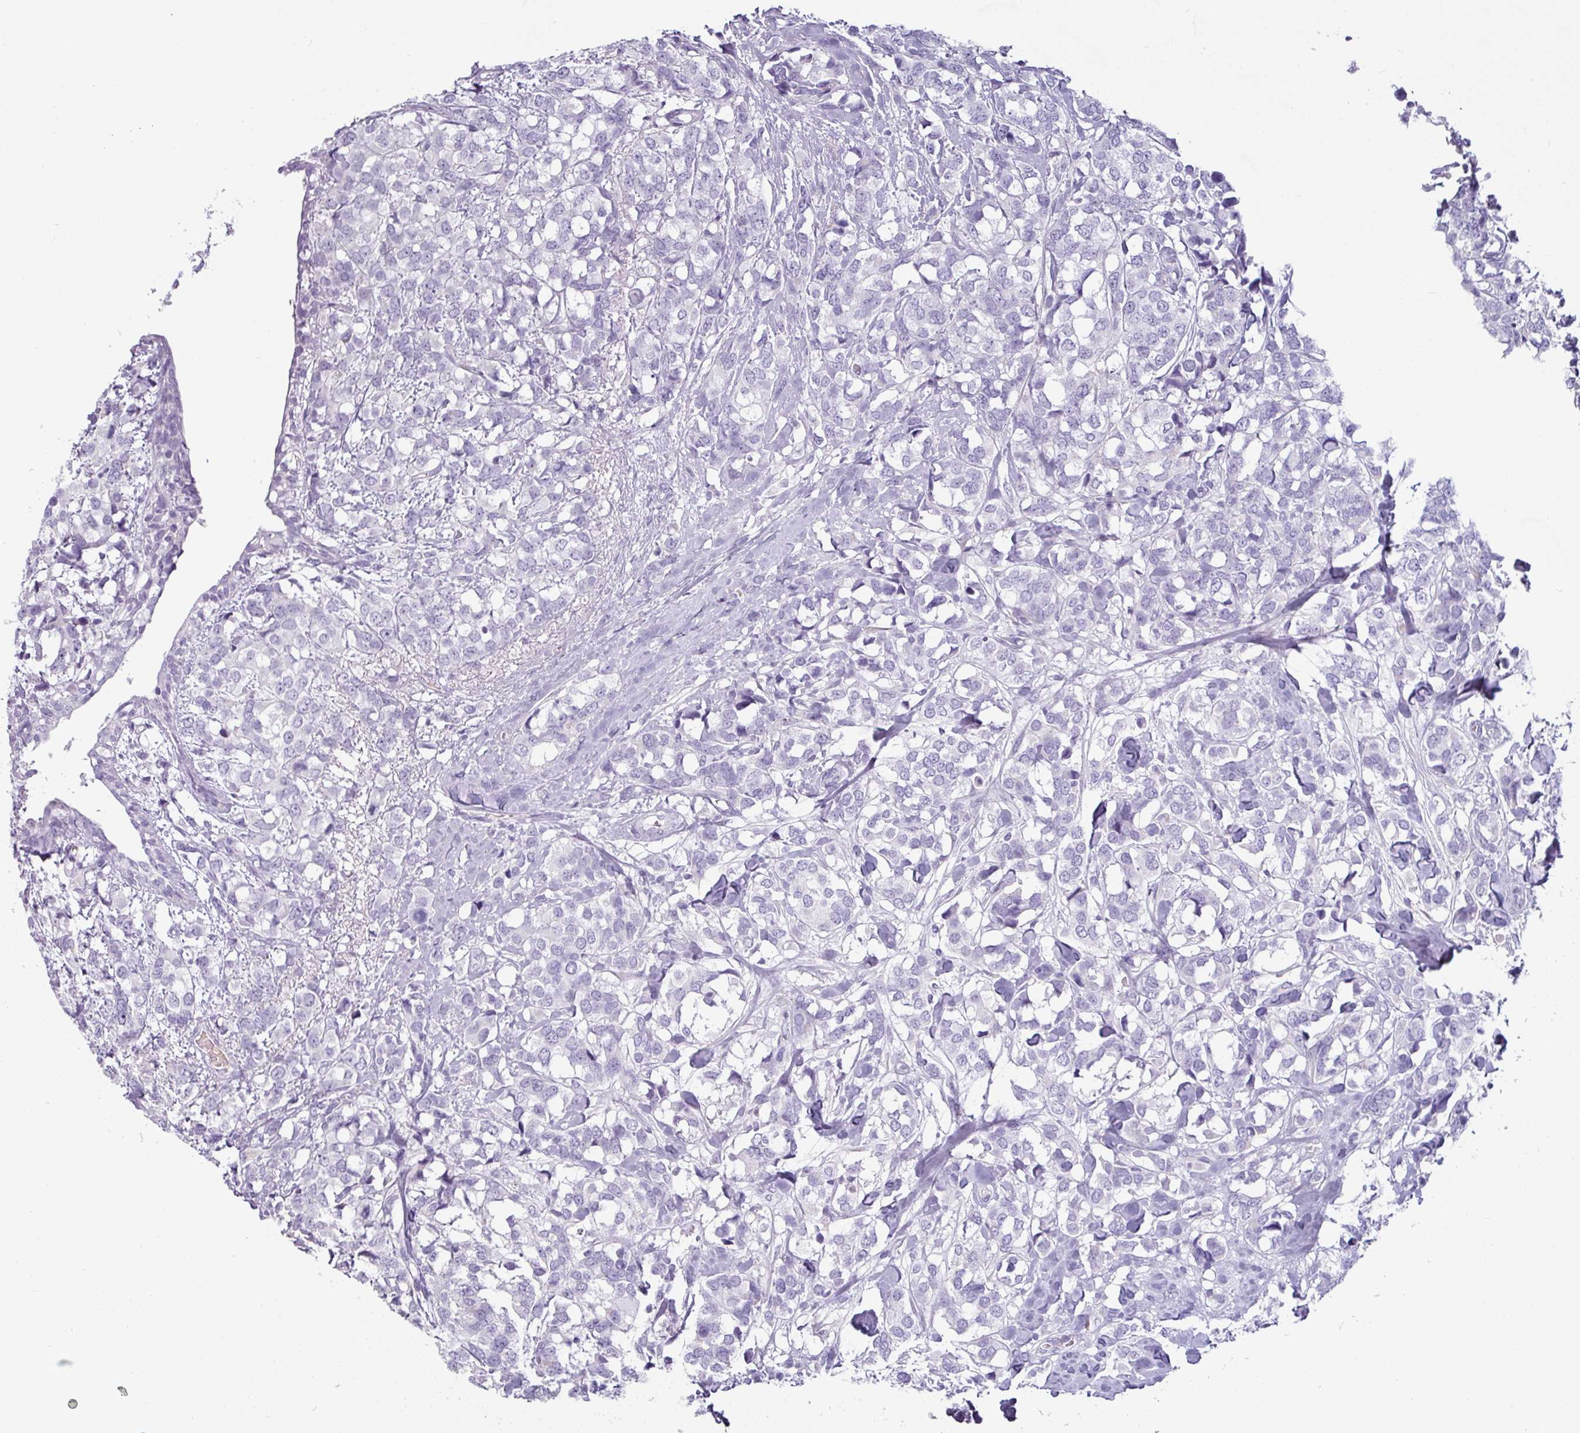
{"staining": {"intensity": "negative", "quantity": "none", "location": "none"}, "tissue": "breast cancer", "cell_type": "Tumor cells", "image_type": "cancer", "snomed": [{"axis": "morphology", "description": "Lobular carcinoma"}, {"axis": "topography", "description": "Breast"}], "caption": "Immunohistochemical staining of human breast cancer shows no significant positivity in tumor cells.", "gene": "CLCA1", "patient": {"sex": "female", "age": 59}}